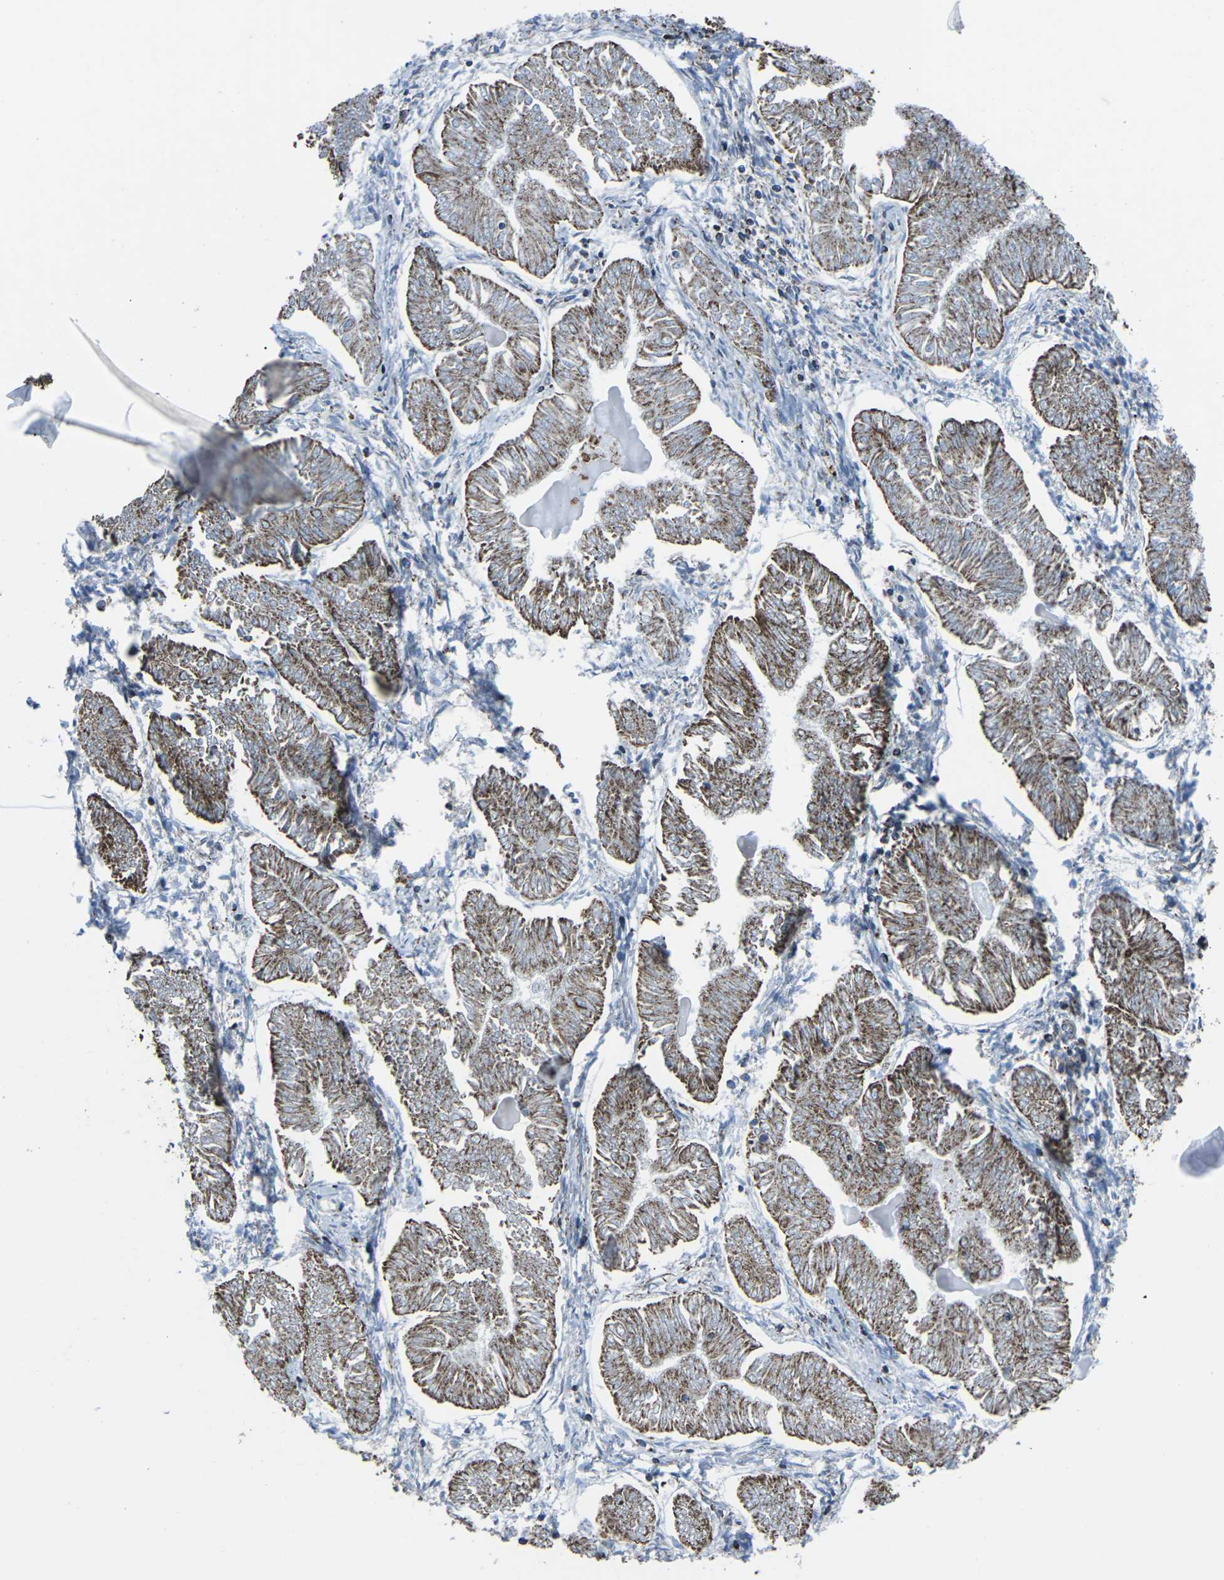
{"staining": {"intensity": "strong", "quantity": ">75%", "location": "cytoplasmic/membranous"}, "tissue": "endometrial cancer", "cell_type": "Tumor cells", "image_type": "cancer", "snomed": [{"axis": "morphology", "description": "Adenocarcinoma, NOS"}, {"axis": "topography", "description": "Endometrium"}], "caption": "Protein staining of endometrial cancer tissue reveals strong cytoplasmic/membranous positivity in approximately >75% of tumor cells.", "gene": "MT-CO2", "patient": {"sex": "female", "age": 53}}